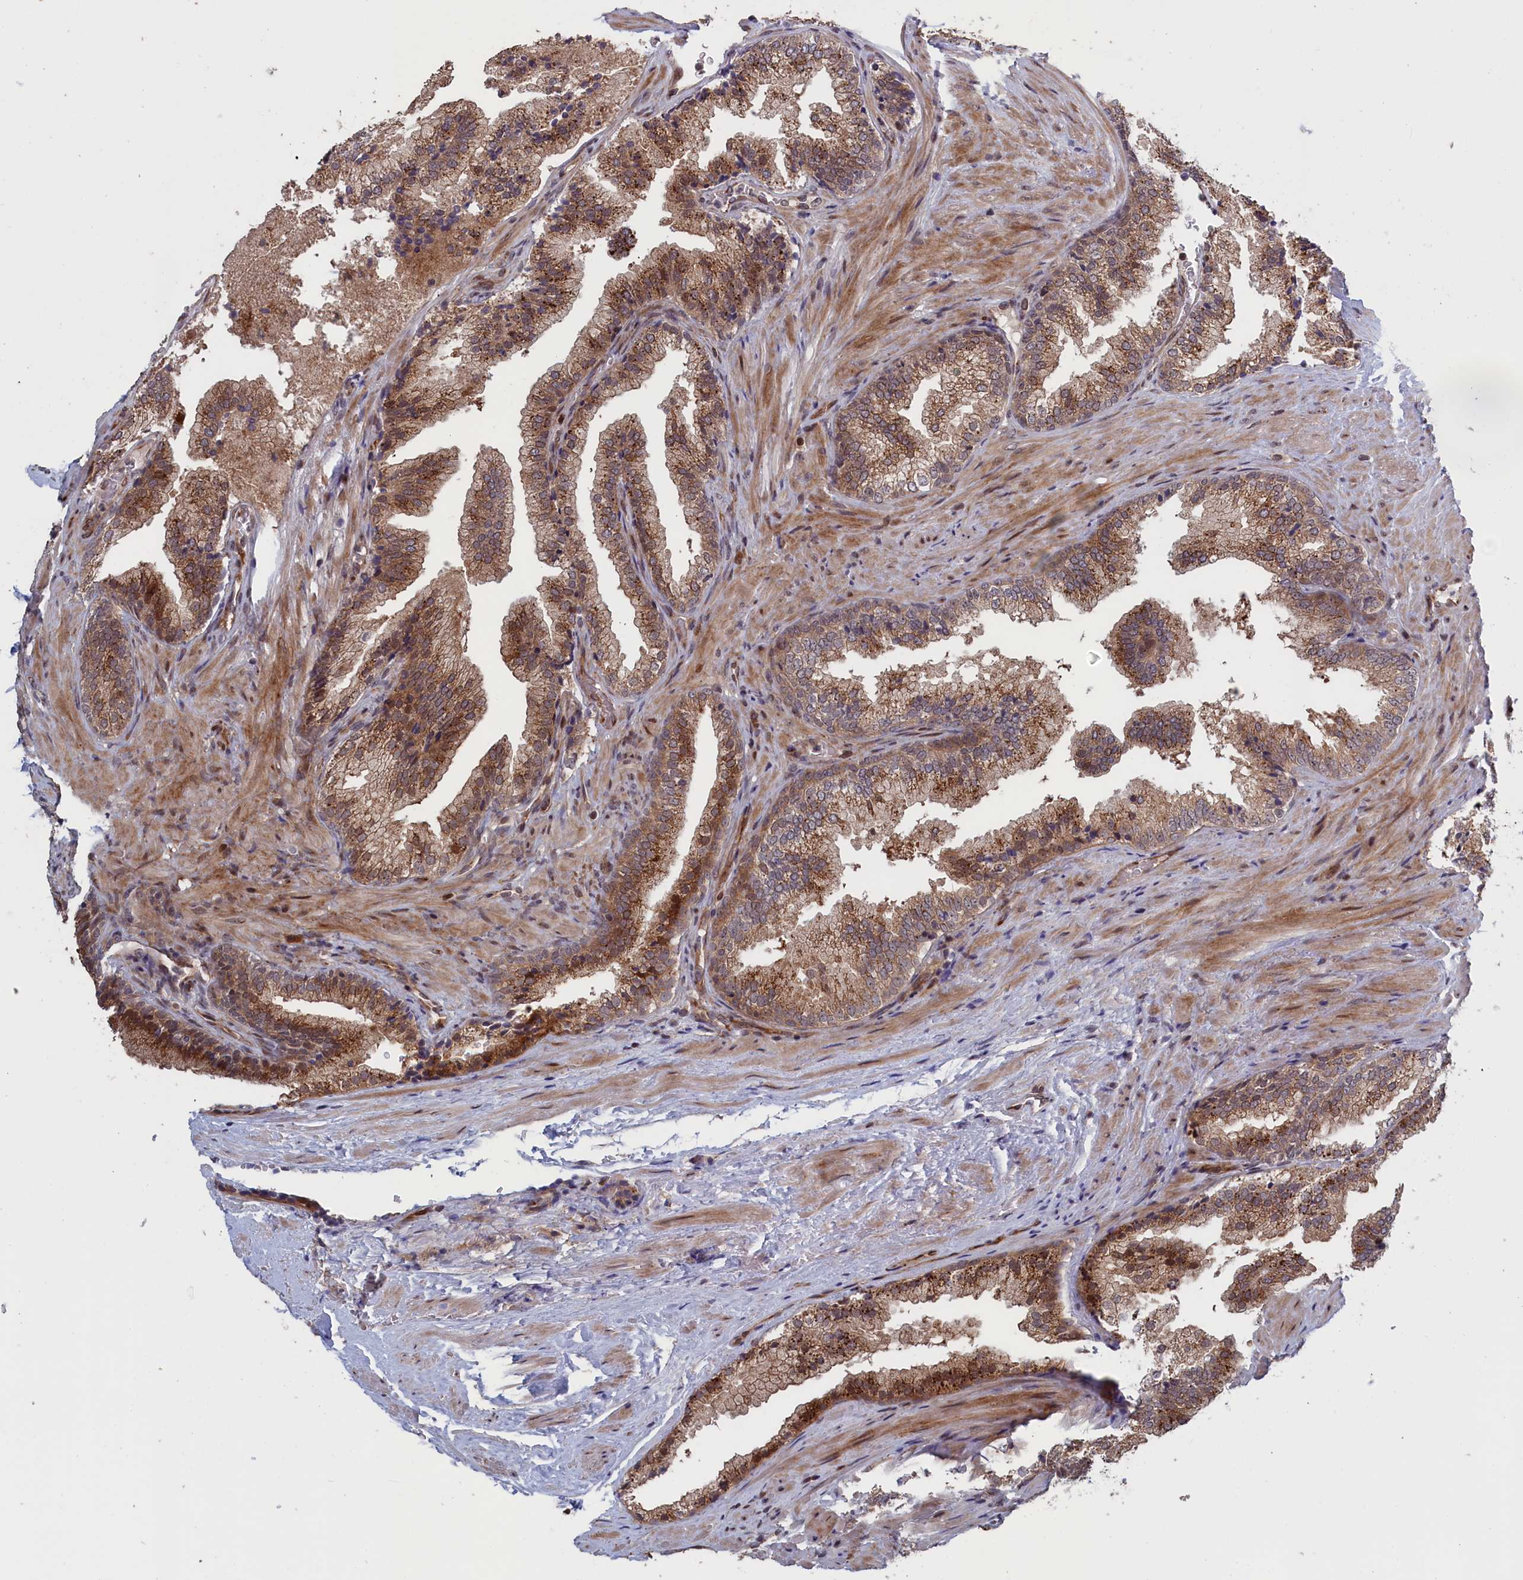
{"staining": {"intensity": "moderate", "quantity": ">75%", "location": "cytoplasmic/membranous"}, "tissue": "prostate", "cell_type": "Glandular cells", "image_type": "normal", "snomed": [{"axis": "morphology", "description": "Normal tissue, NOS"}, {"axis": "topography", "description": "Prostate"}], "caption": "IHC photomicrograph of normal human prostate stained for a protein (brown), which displays medium levels of moderate cytoplasmic/membranous staining in about >75% of glandular cells.", "gene": "LSG1", "patient": {"sex": "male", "age": 76}}